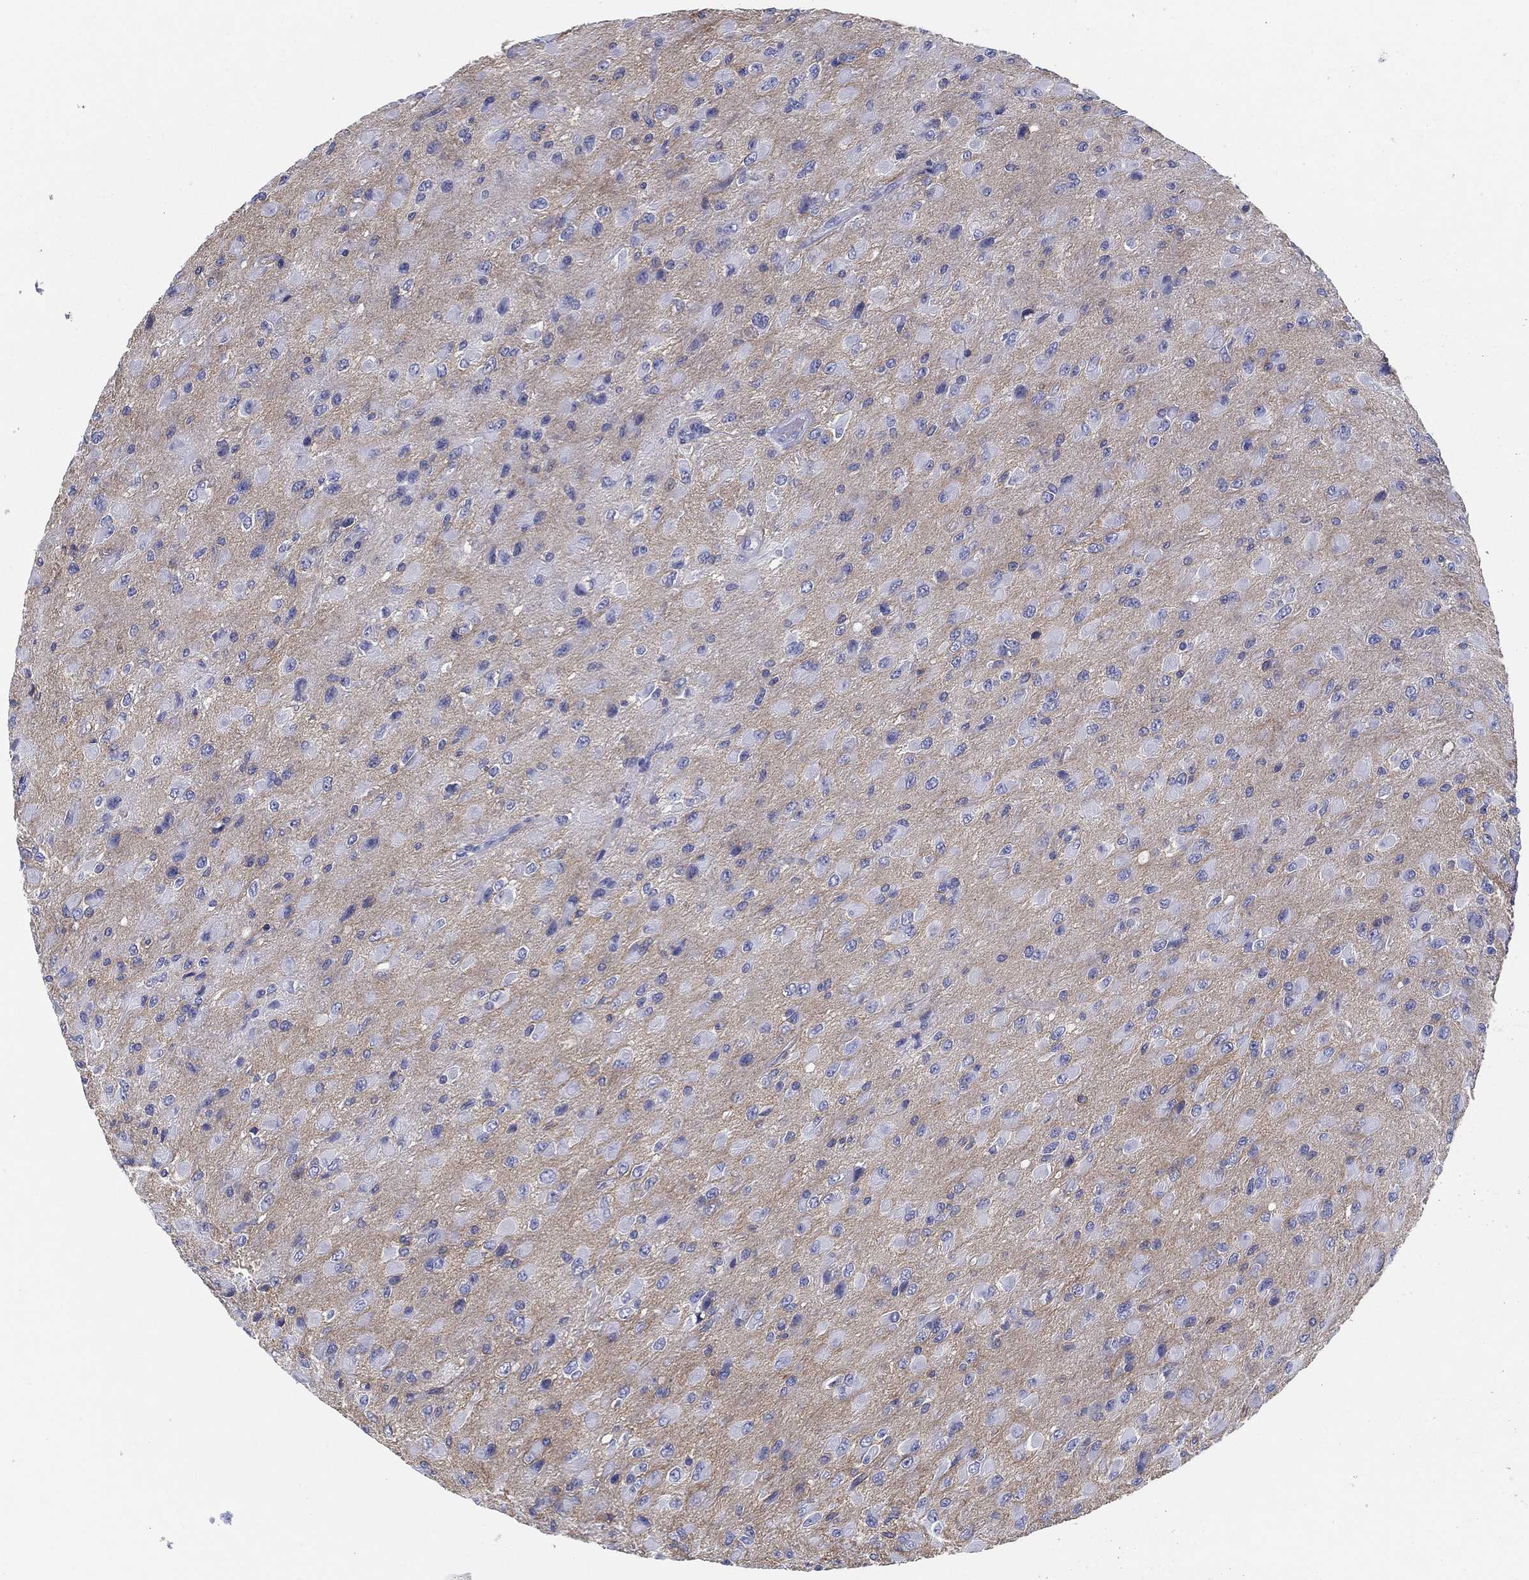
{"staining": {"intensity": "negative", "quantity": "none", "location": "none"}, "tissue": "glioma", "cell_type": "Tumor cells", "image_type": "cancer", "snomed": [{"axis": "morphology", "description": "Glioma, malignant, High grade"}, {"axis": "topography", "description": "Cerebral cortex"}], "caption": "Tumor cells show no significant staining in glioma.", "gene": "TMEM252", "patient": {"sex": "male", "age": 35}}